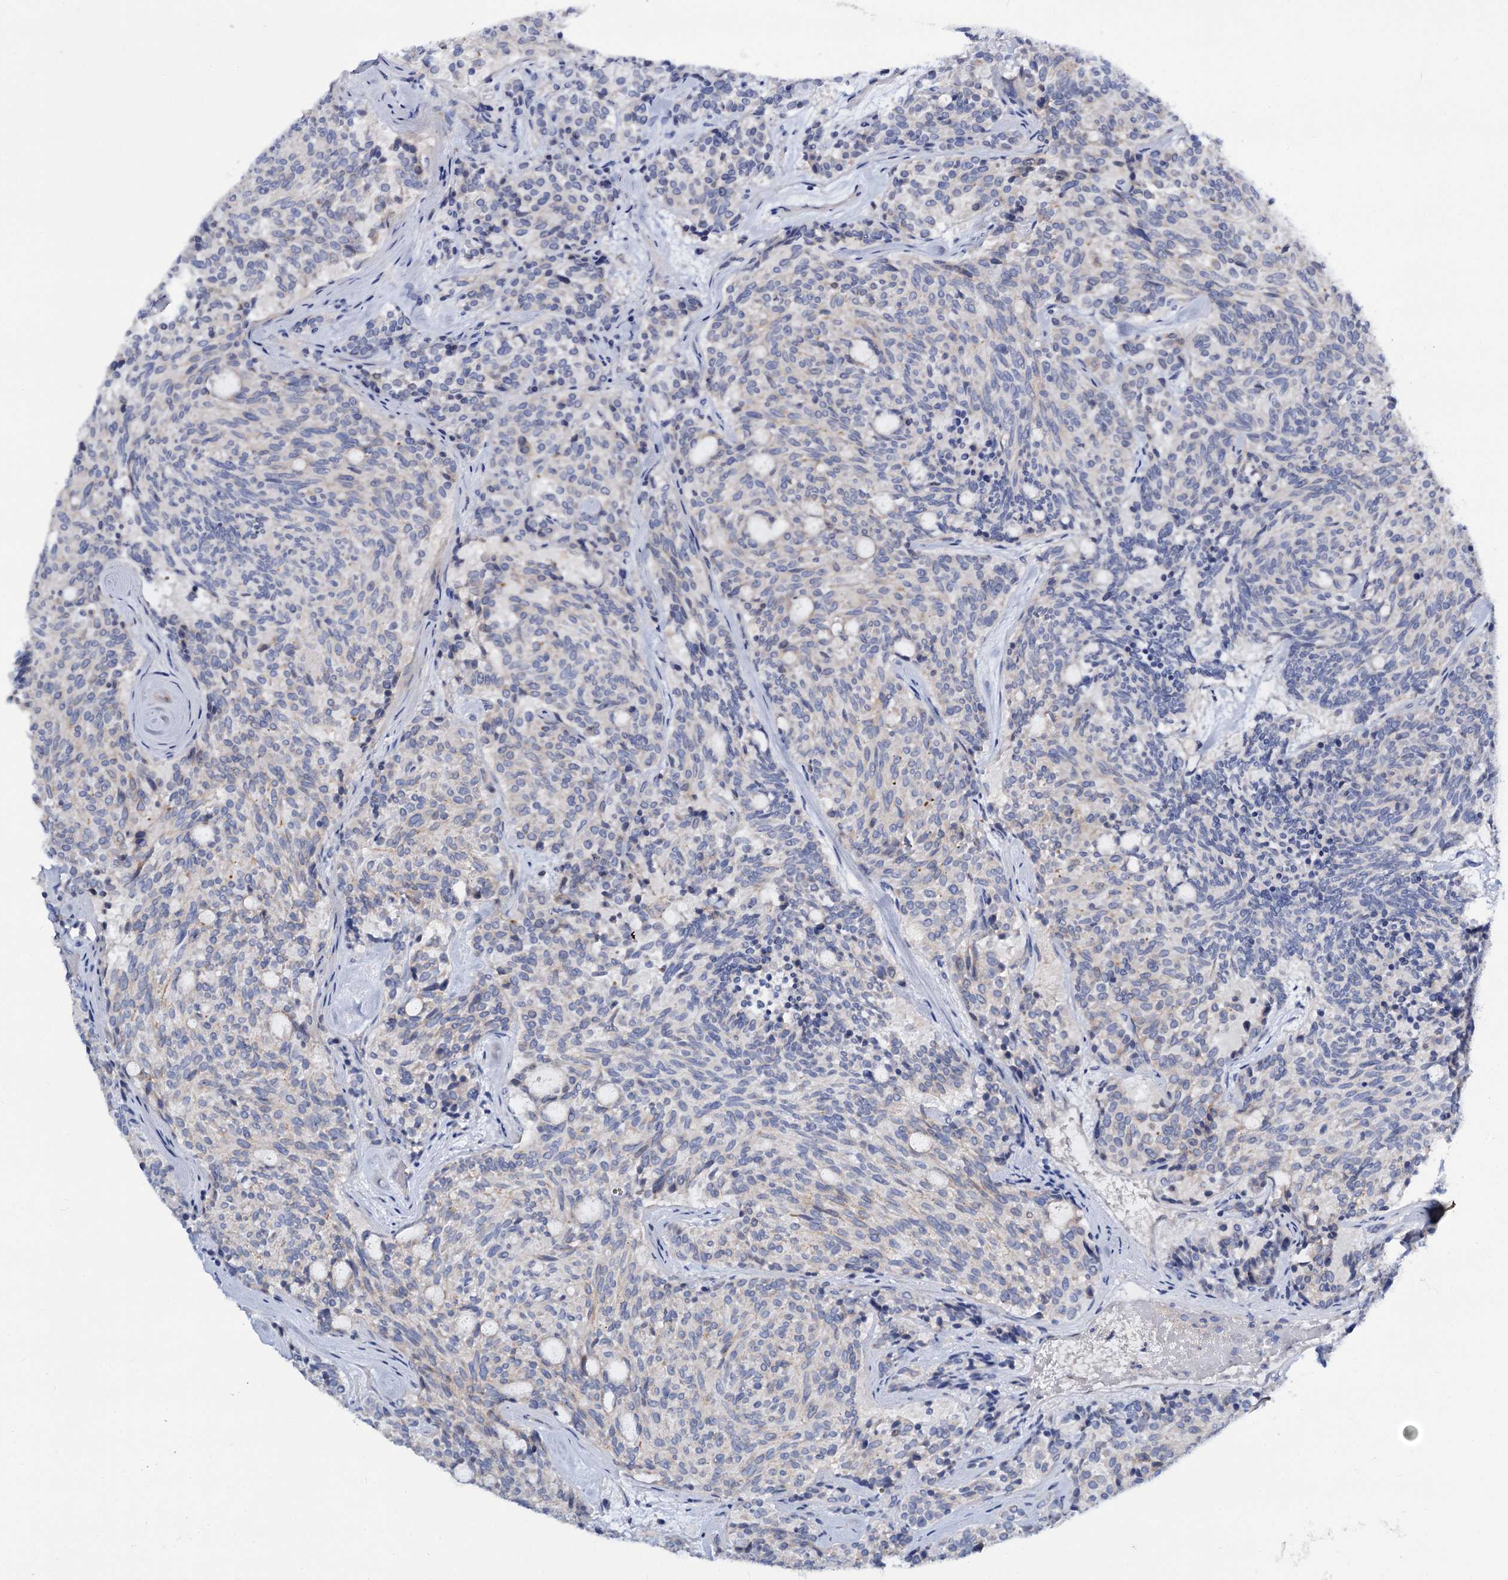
{"staining": {"intensity": "negative", "quantity": "none", "location": "none"}, "tissue": "carcinoid", "cell_type": "Tumor cells", "image_type": "cancer", "snomed": [{"axis": "morphology", "description": "Carcinoid, malignant, NOS"}, {"axis": "topography", "description": "Pancreas"}], "caption": "There is no significant expression in tumor cells of carcinoid.", "gene": "DYDC2", "patient": {"sex": "female", "age": 54}}